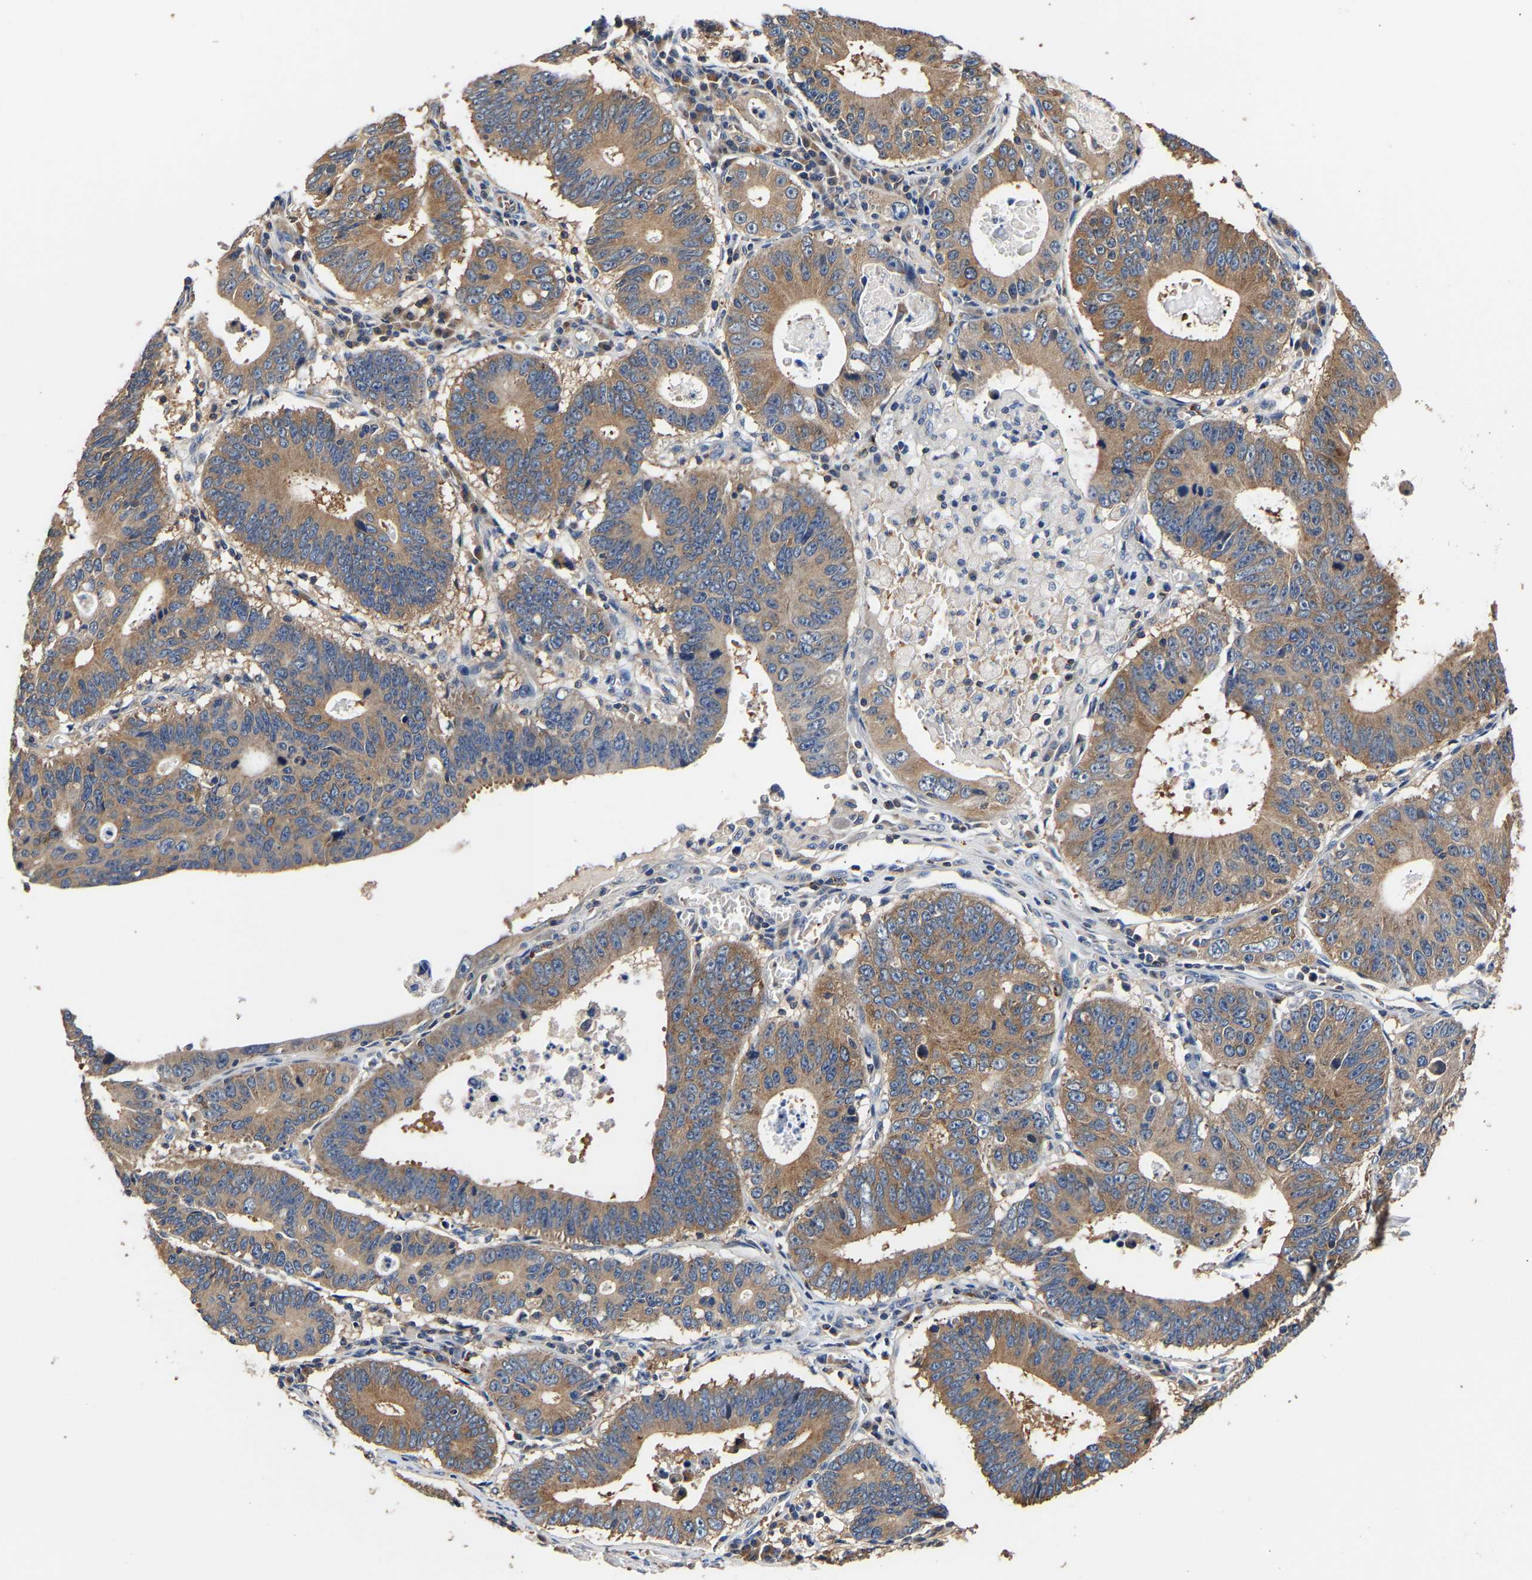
{"staining": {"intensity": "moderate", "quantity": ">75%", "location": "cytoplasmic/membranous"}, "tissue": "stomach cancer", "cell_type": "Tumor cells", "image_type": "cancer", "snomed": [{"axis": "morphology", "description": "Adenocarcinoma, NOS"}, {"axis": "topography", "description": "Stomach"}], "caption": "Tumor cells reveal medium levels of moderate cytoplasmic/membranous positivity in approximately >75% of cells in human stomach adenocarcinoma. The staining is performed using DAB brown chromogen to label protein expression. The nuclei are counter-stained blue using hematoxylin.", "gene": "LRBA", "patient": {"sex": "male", "age": 59}}